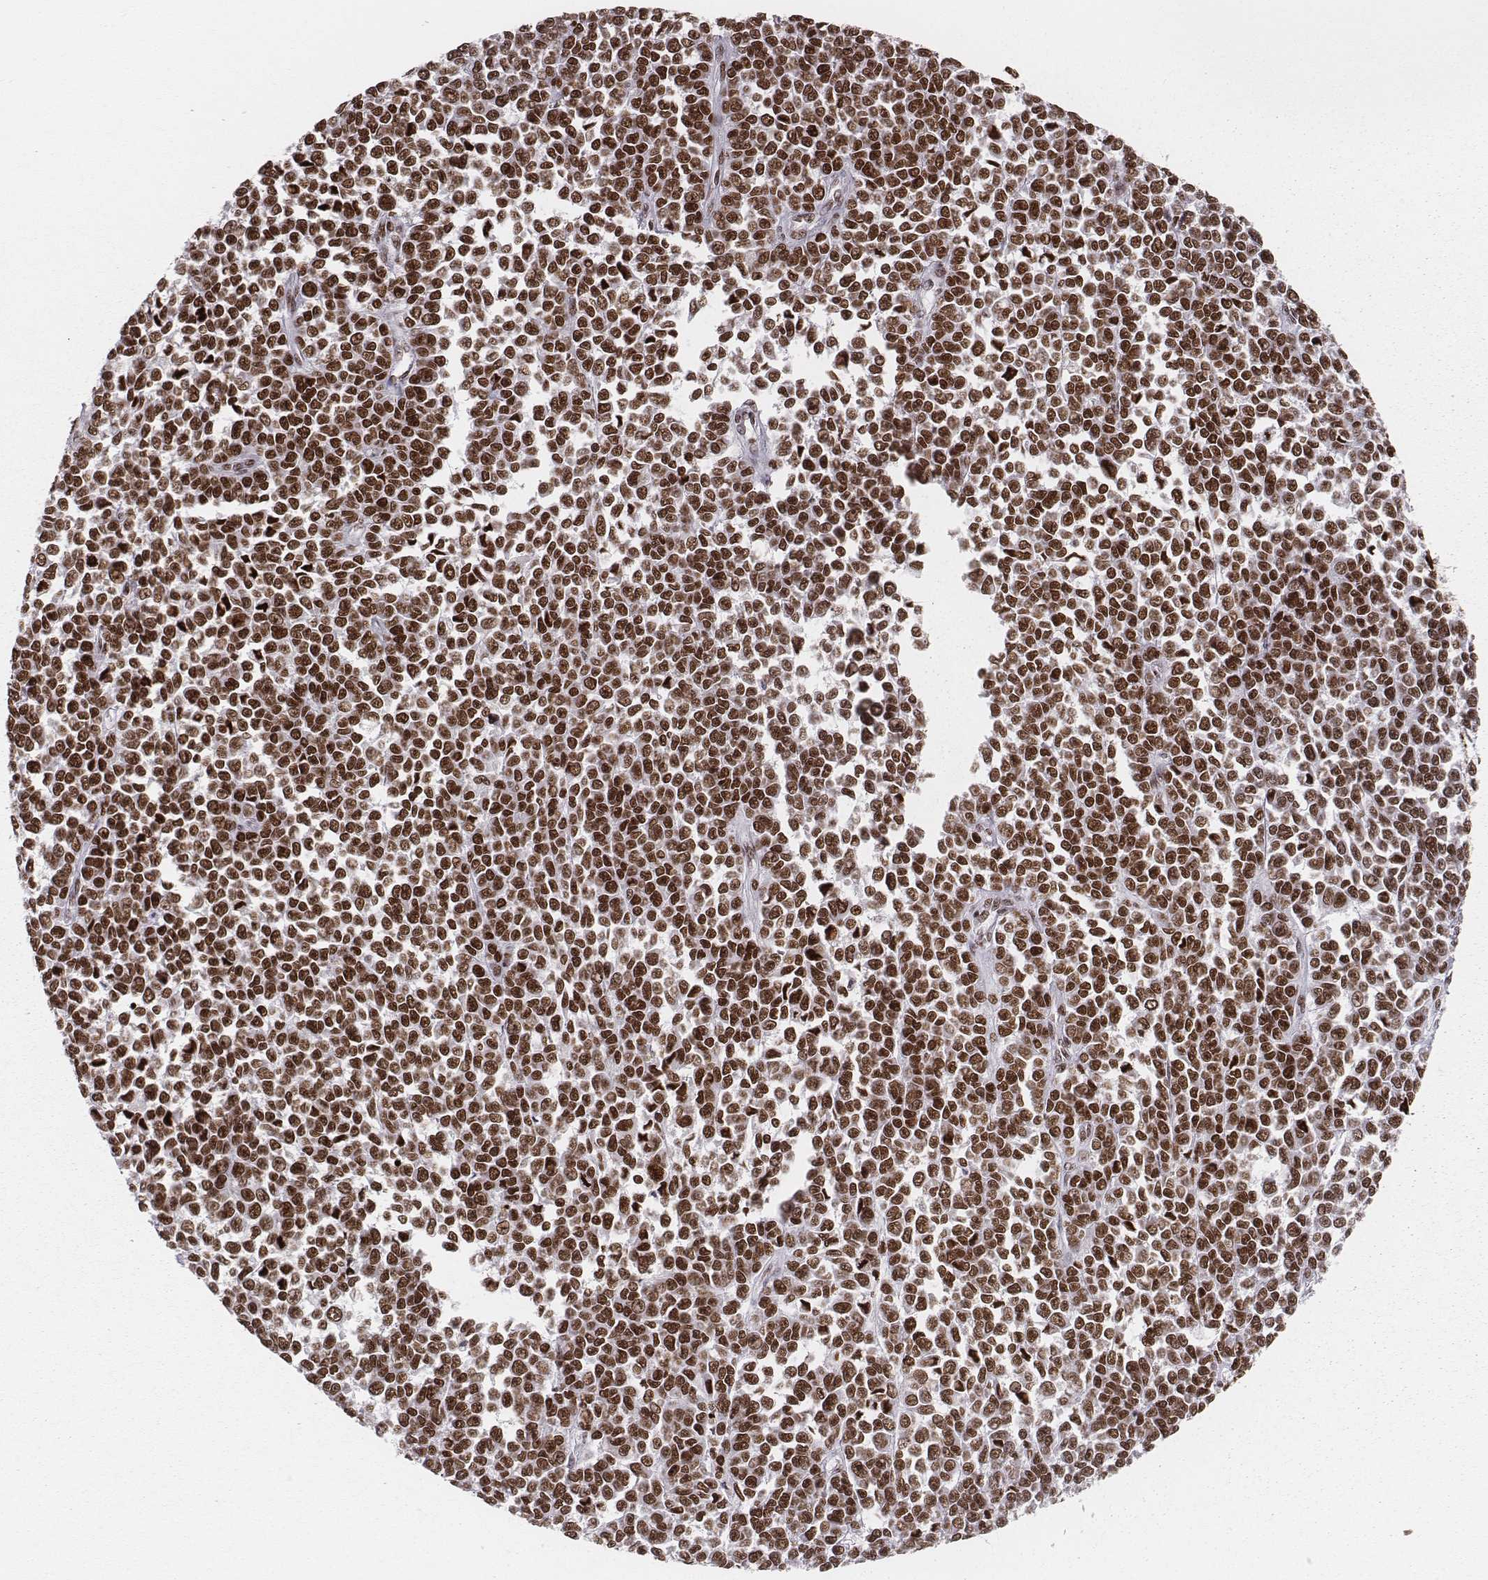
{"staining": {"intensity": "strong", "quantity": ">75%", "location": "nuclear"}, "tissue": "melanoma", "cell_type": "Tumor cells", "image_type": "cancer", "snomed": [{"axis": "morphology", "description": "Malignant melanoma, NOS"}, {"axis": "topography", "description": "Skin"}], "caption": "Human melanoma stained with a brown dye exhibits strong nuclear positive staining in about >75% of tumor cells.", "gene": "PARP1", "patient": {"sex": "female", "age": 95}}